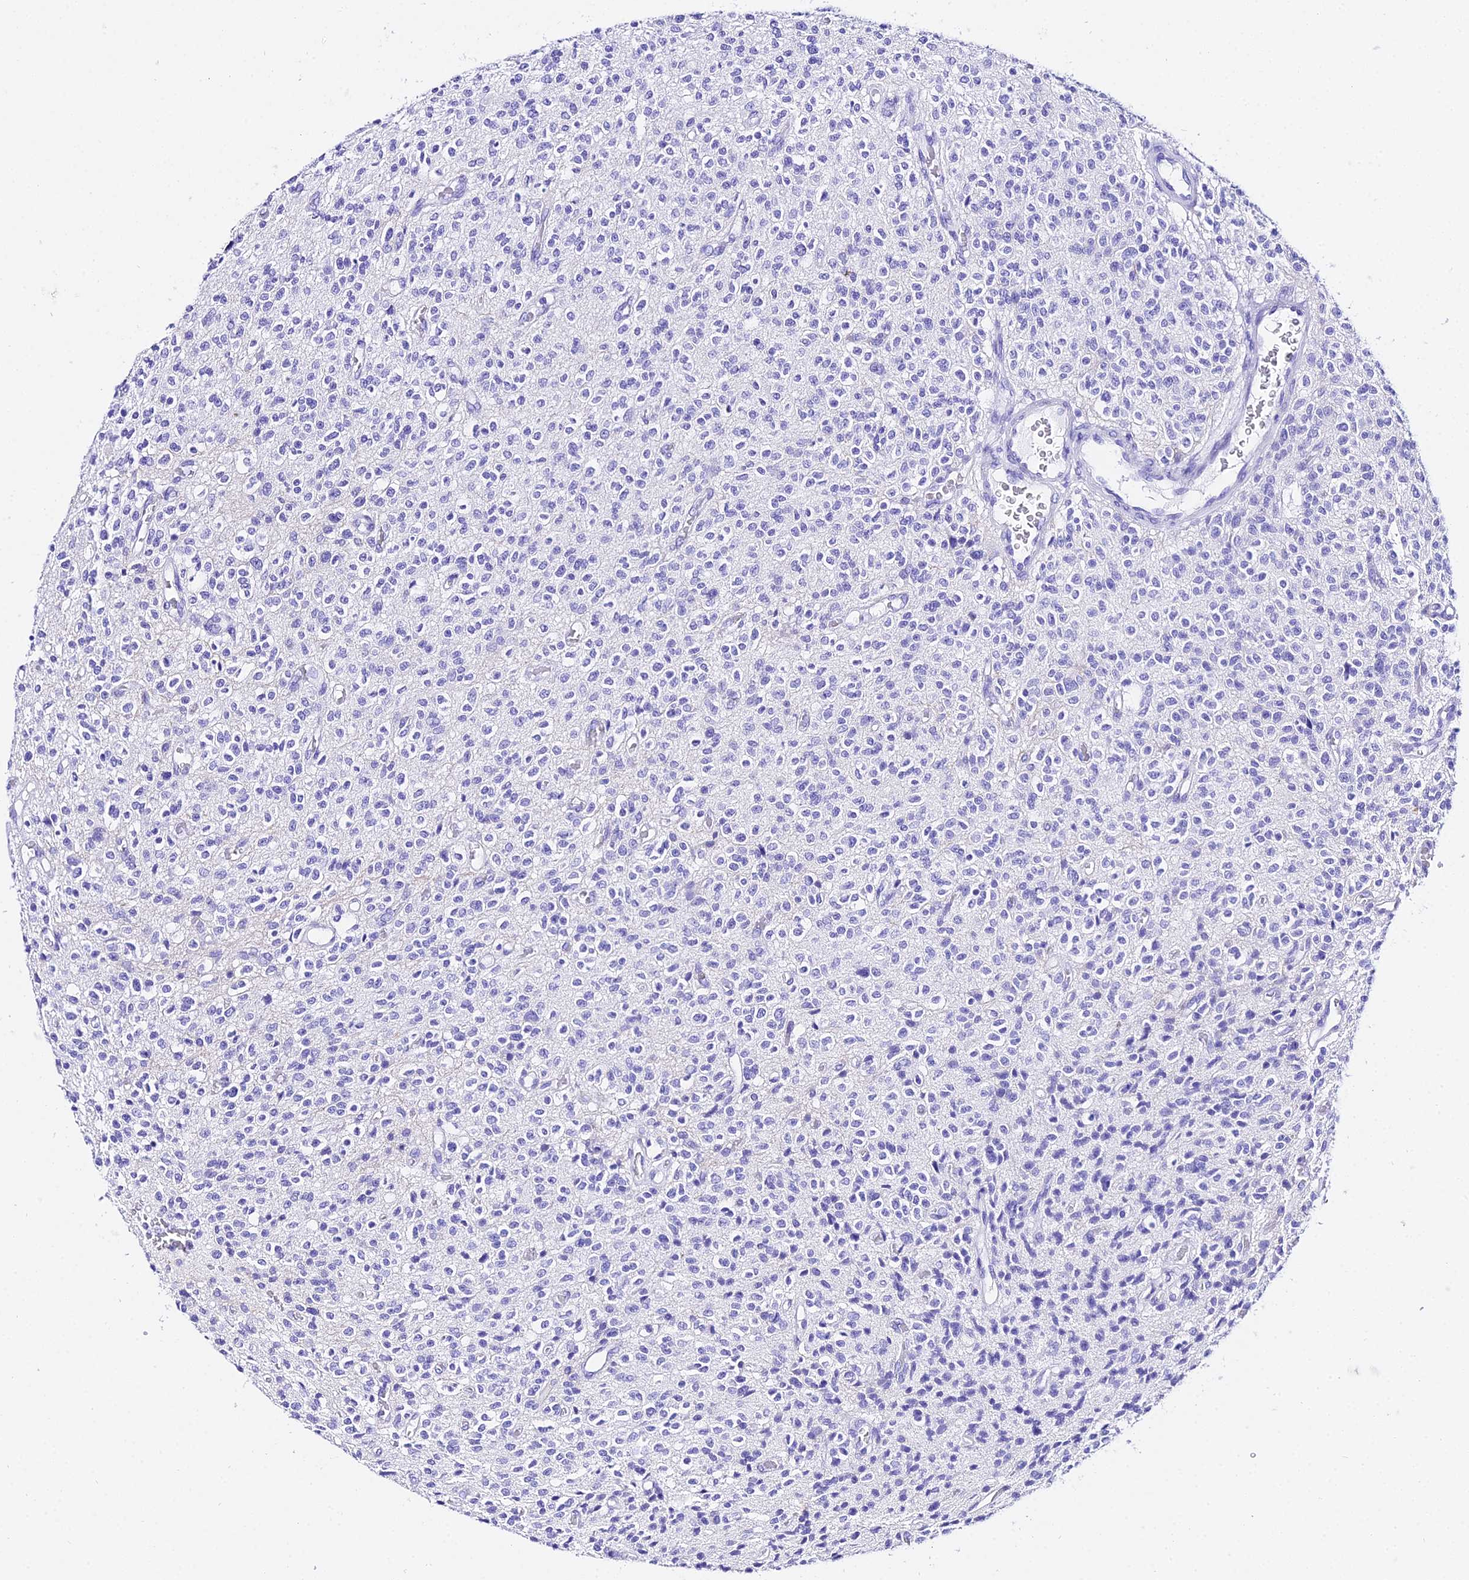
{"staining": {"intensity": "negative", "quantity": "none", "location": "none"}, "tissue": "glioma", "cell_type": "Tumor cells", "image_type": "cancer", "snomed": [{"axis": "morphology", "description": "Glioma, malignant, High grade"}, {"axis": "topography", "description": "Brain"}], "caption": "The image reveals no staining of tumor cells in malignant glioma (high-grade). (DAB (3,3'-diaminobenzidine) immunohistochemistry (IHC) with hematoxylin counter stain).", "gene": "TRMT44", "patient": {"sex": "male", "age": 34}}